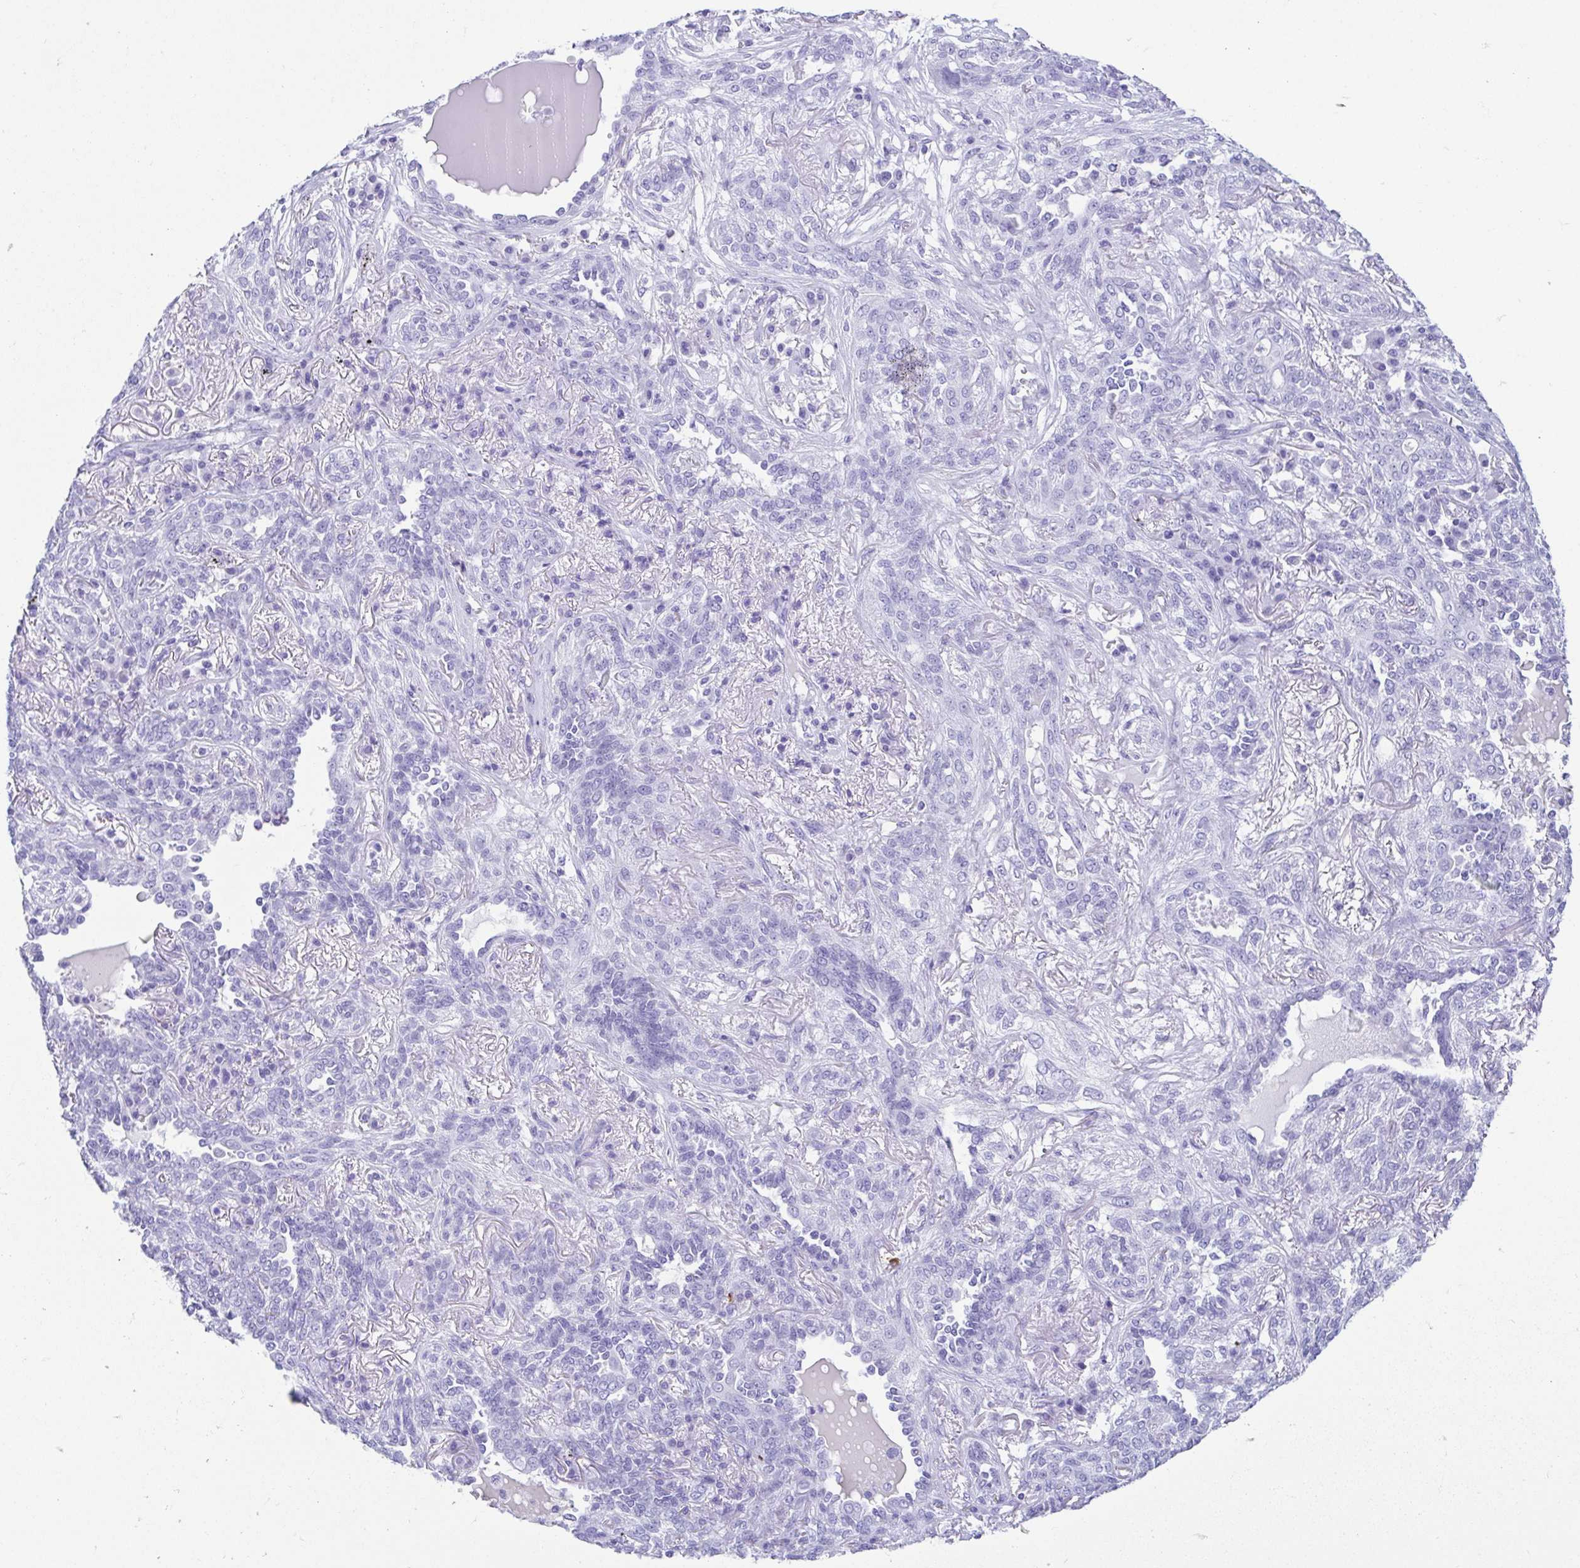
{"staining": {"intensity": "negative", "quantity": "none", "location": "none"}, "tissue": "lung cancer", "cell_type": "Tumor cells", "image_type": "cancer", "snomed": [{"axis": "morphology", "description": "Squamous cell carcinoma, NOS"}, {"axis": "topography", "description": "Lung"}], "caption": "Lung cancer (squamous cell carcinoma) was stained to show a protein in brown. There is no significant staining in tumor cells. (Stains: DAB (3,3'-diaminobenzidine) IHC with hematoxylin counter stain, Microscopy: brightfield microscopy at high magnification).", "gene": "GKN1", "patient": {"sex": "female", "age": 70}}